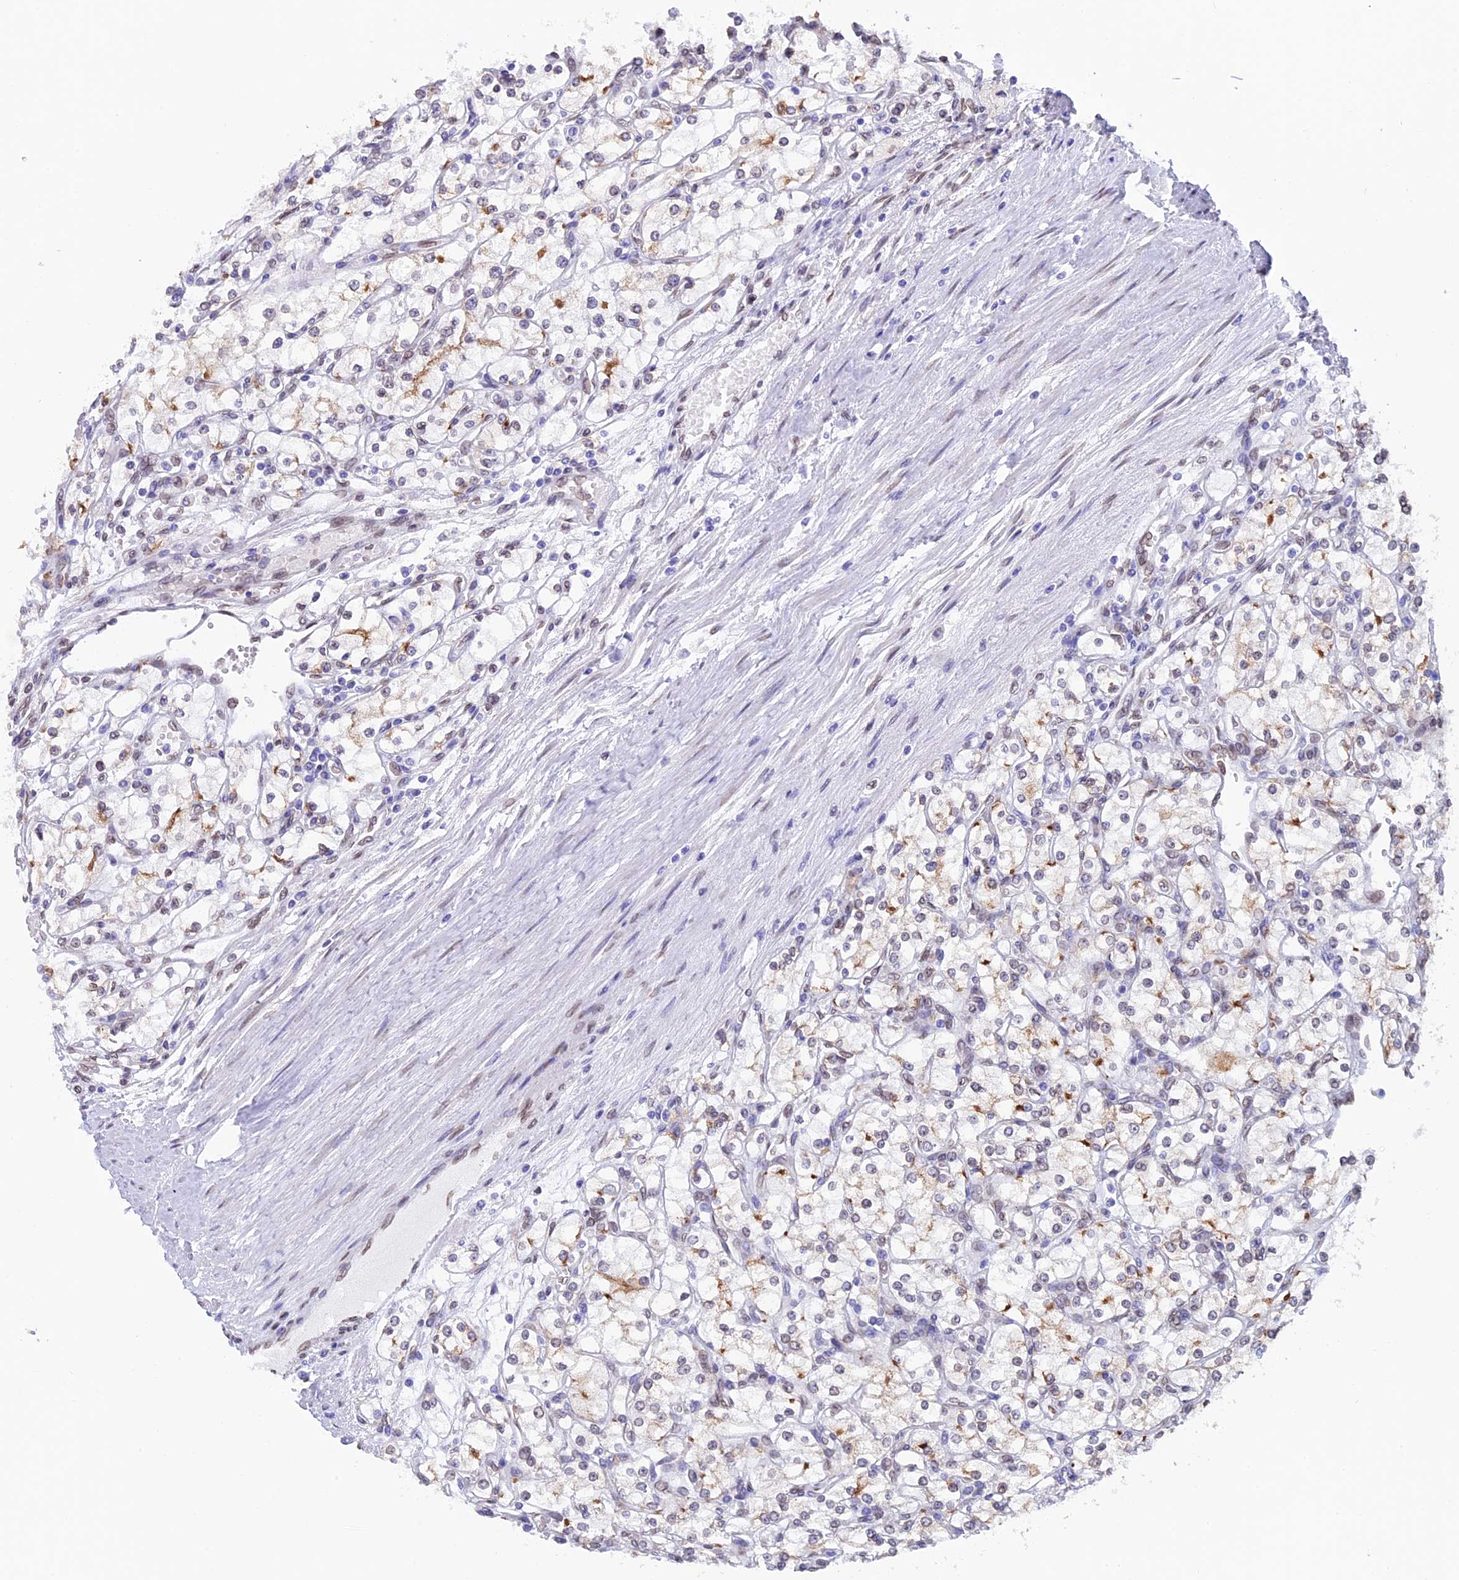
{"staining": {"intensity": "negative", "quantity": "none", "location": "none"}, "tissue": "renal cancer", "cell_type": "Tumor cells", "image_type": "cancer", "snomed": [{"axis": "morphology", "description": "Adenocarcinoma, NOS"}, {"axis": "topography", "description": "Kidney"}], "caption": "Renal cancer (adenocarcinoma) was stained to show a protein in brown. There is no significant staining in tumor cells.", "gene": "TMPRSS7", "patient": {"sex": "male", "age": 80}}